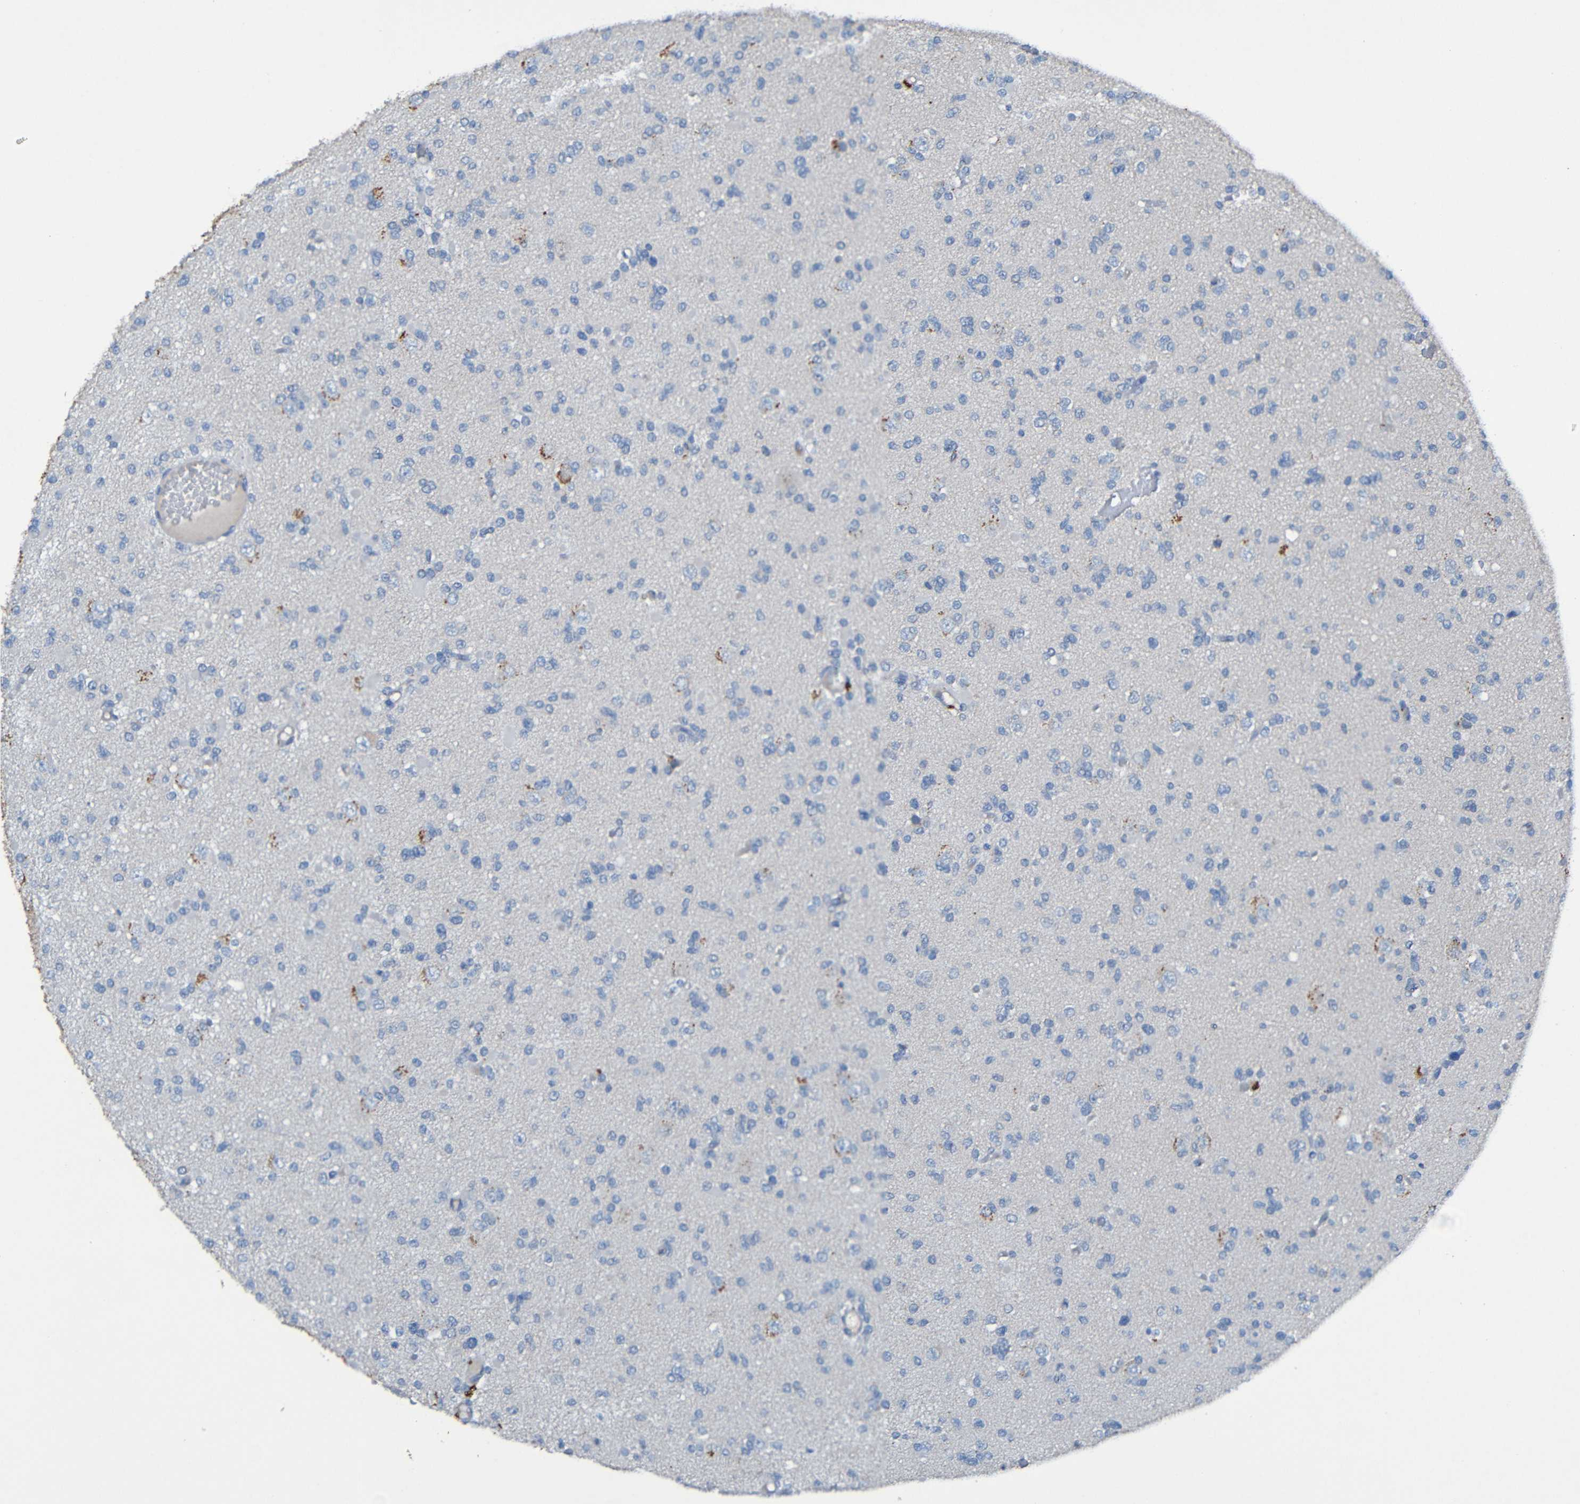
{"staining": {"intensity": "negative", "quantity": "none", "location": "none"}, "tissue": "glioma", "cell_type": "Tumor cells", "image_type": "cancer", "snomed": [{"axis": "morphology", "description": "Glioma, malignant, Low grade"}, {"axis": "topography", "description": "Brain"}], "caption": "Immunohistochemical staining of human glioma reveals no significant expression in tumor cells.", "gene": "LRRC70", "patient": {"sex": "female", "age": 22}}